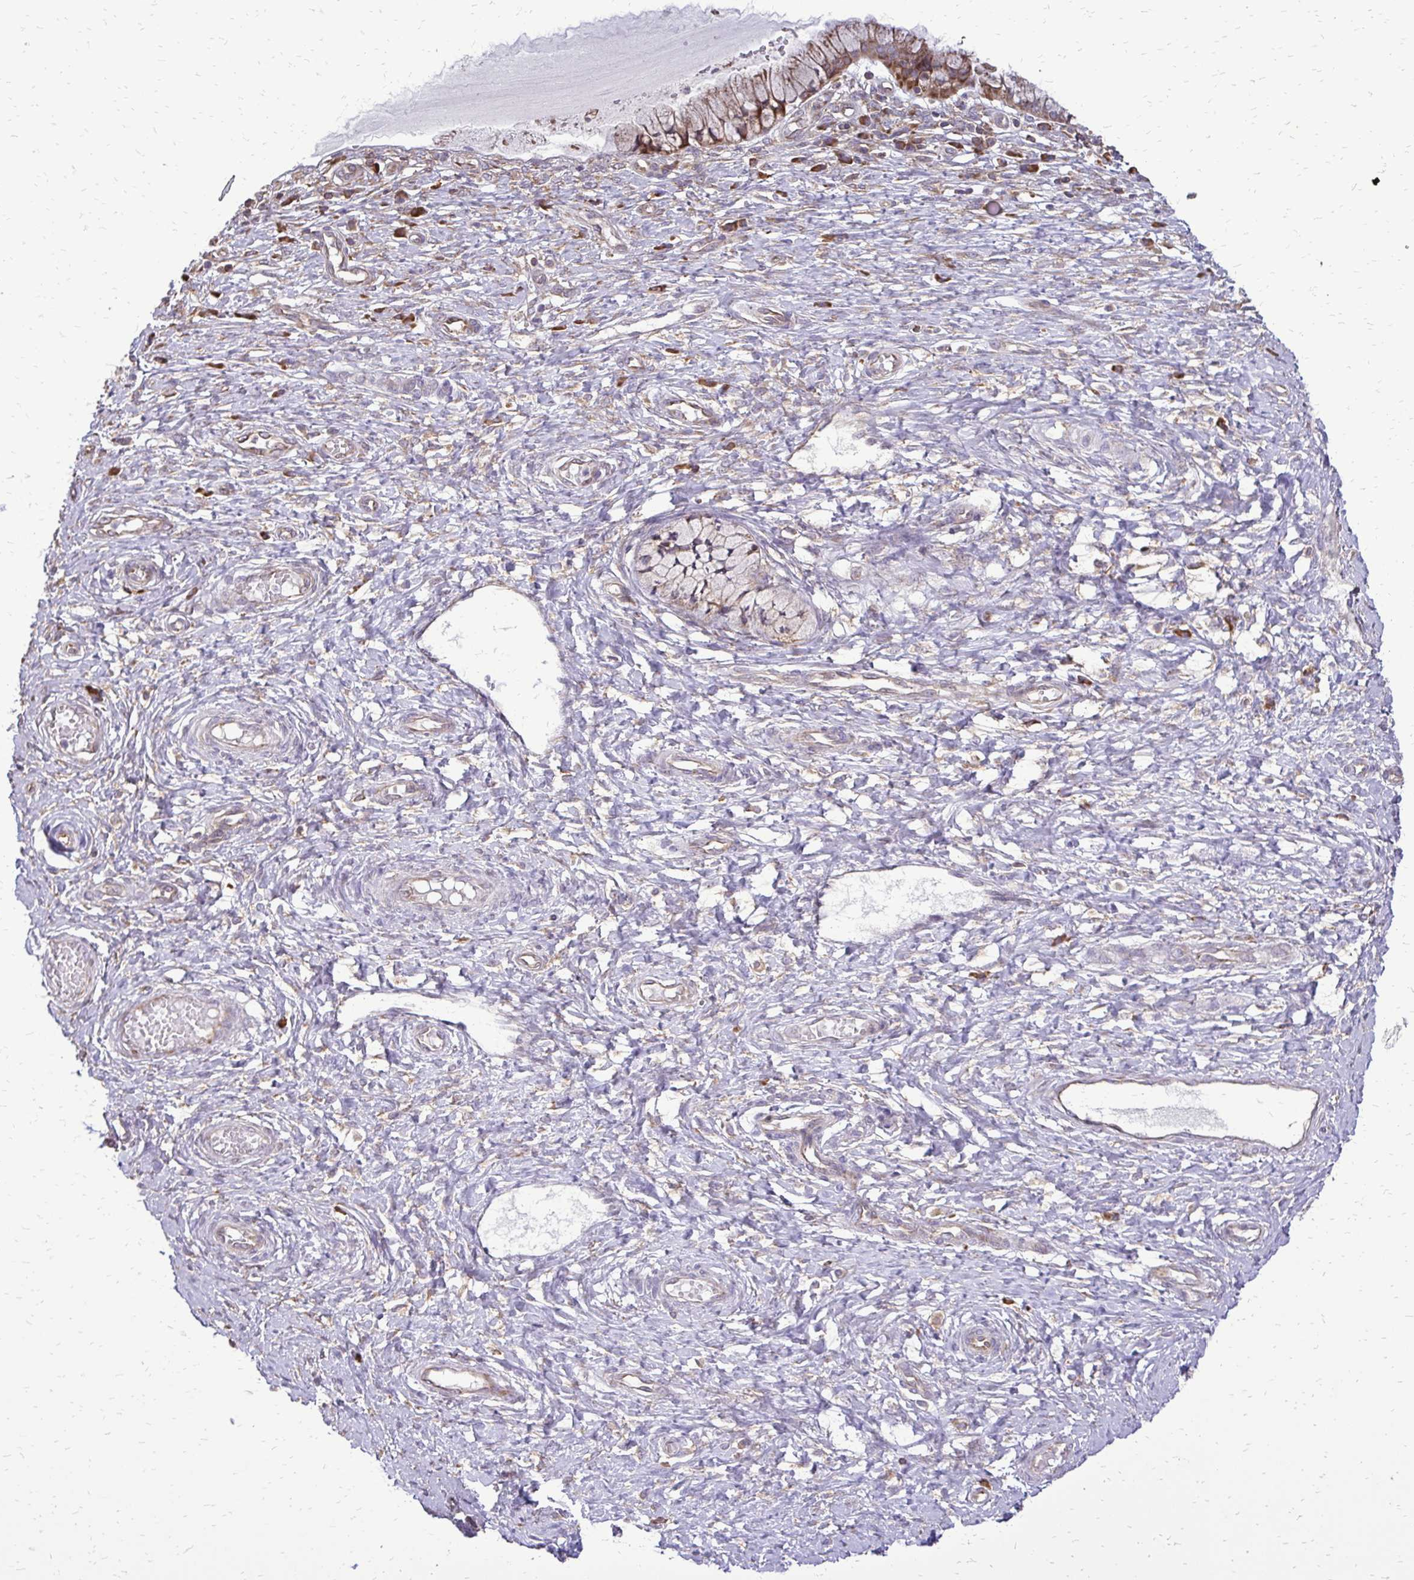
{"staining": {"intensity": "strong", "quantity": ">75%", "location": "cytoplasmic/membranous"}, "tissue": "cervix", "cell_type": "Glandular cells", "image_type": "normal", "snomed": [{"axis": "morphology", "description": "Normal tissue, NOS"}, {"axis": "topography", "description": "Cervix"}], "caption": "Brown immunohistochemical staining in unremarkable human cervix shows strong cytoplasmic/membranous staining in approximately >75% of glandular cells. (DAB IHC with brightfield microscopy, high magnification).", "gene": "RPS3", "patient": {"sex": "female", "age": 37}}